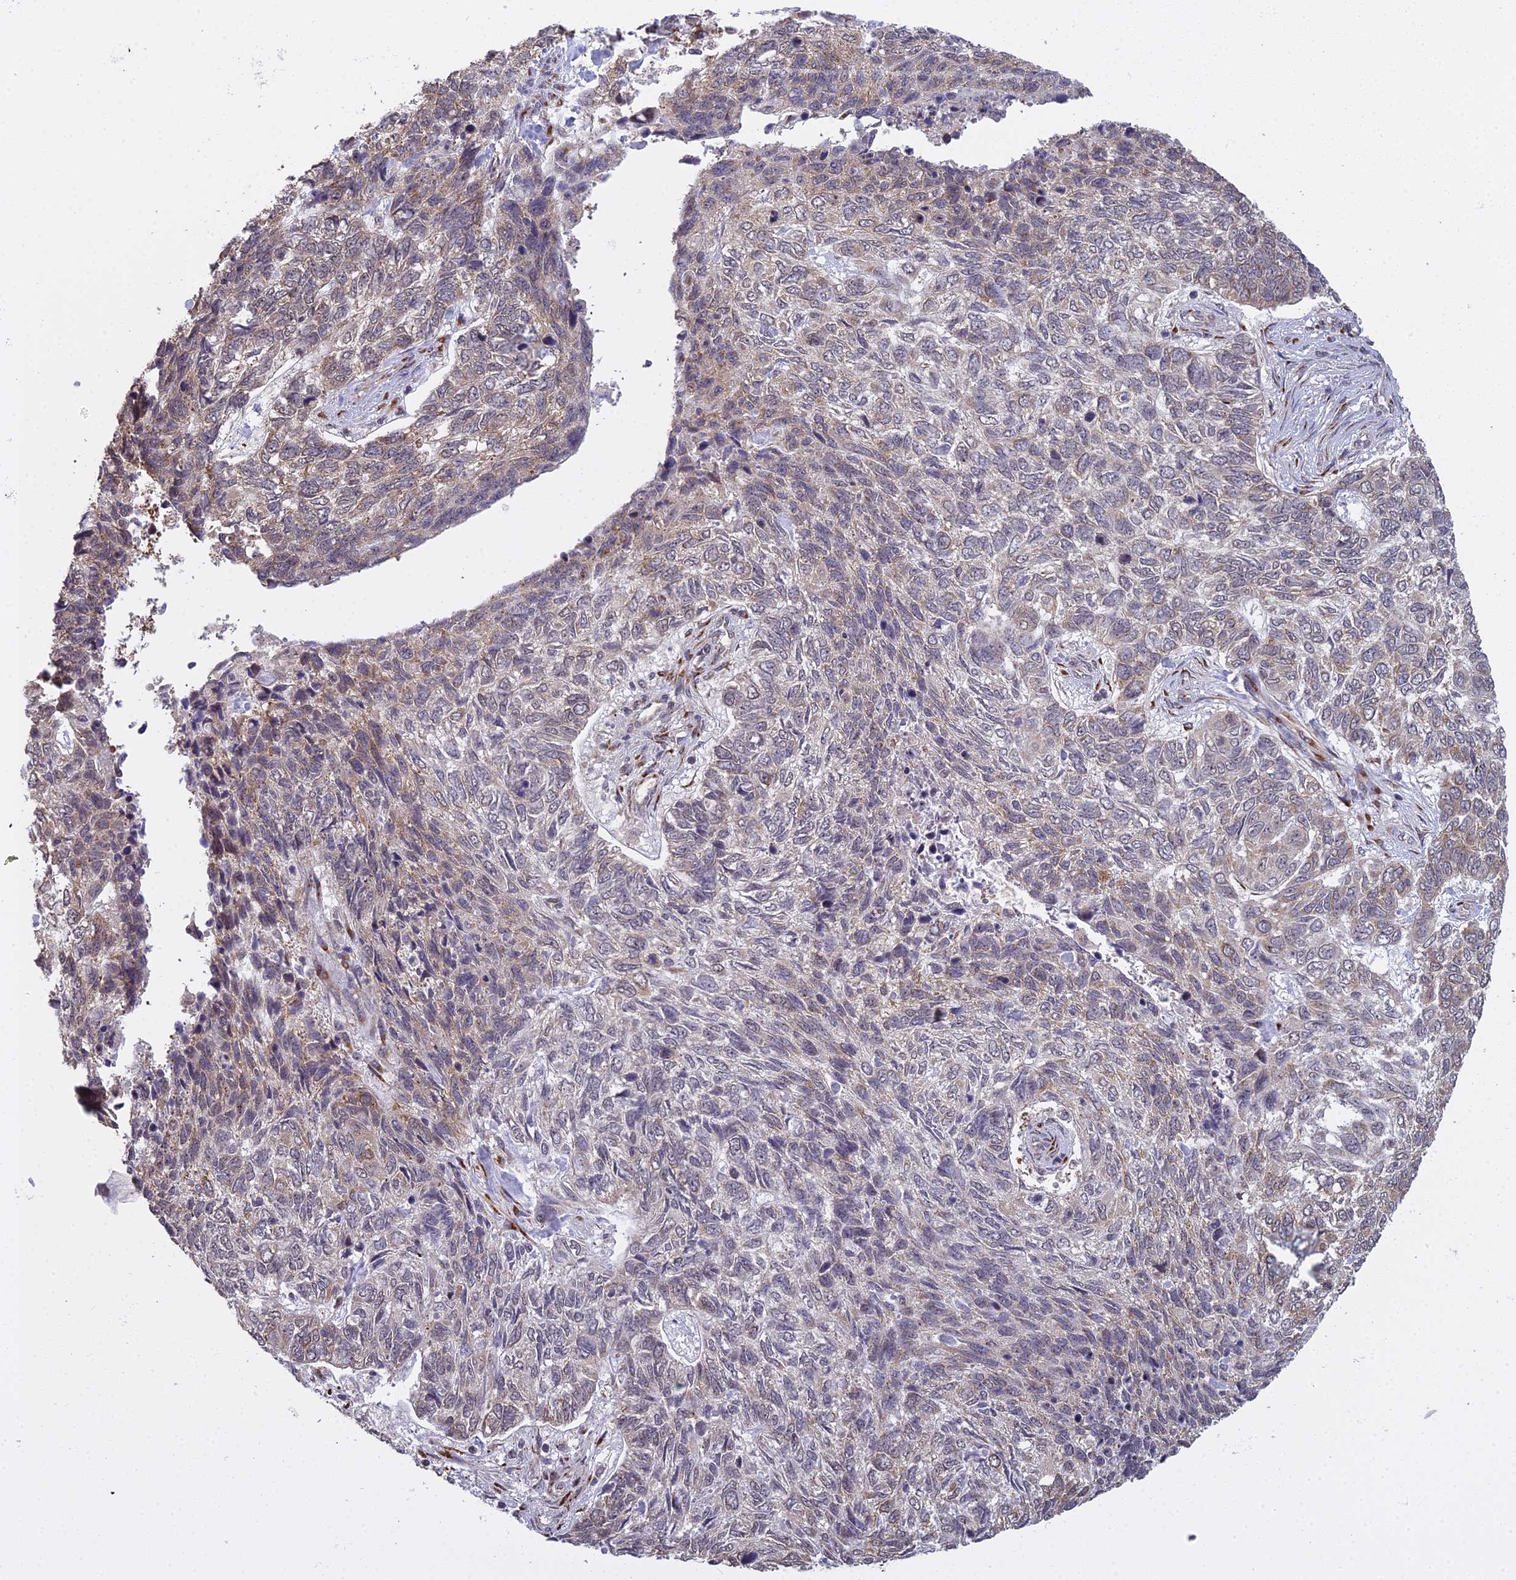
{"staining": {"intensity": "weak", "quantity": "<25%", "location": "cytoplasmic/membranous"}, "tissue": "skin cancer", "cell_type": "Tumor cells", "image_type": "cancer", "snomed": [{"axis": "morphology", "description": "Basal cell carcinoma"}, {"axis": "topography", "description": "Skin"}], "caption": "High power microscopy histopathology image of an immunohistochemistry (IHC) histopathology image of skin basal cell carcinoma, revealing no significant staining in tumor cells.", "gene": "MEOX1", "patient": {"sex": "female", "age": 65}}